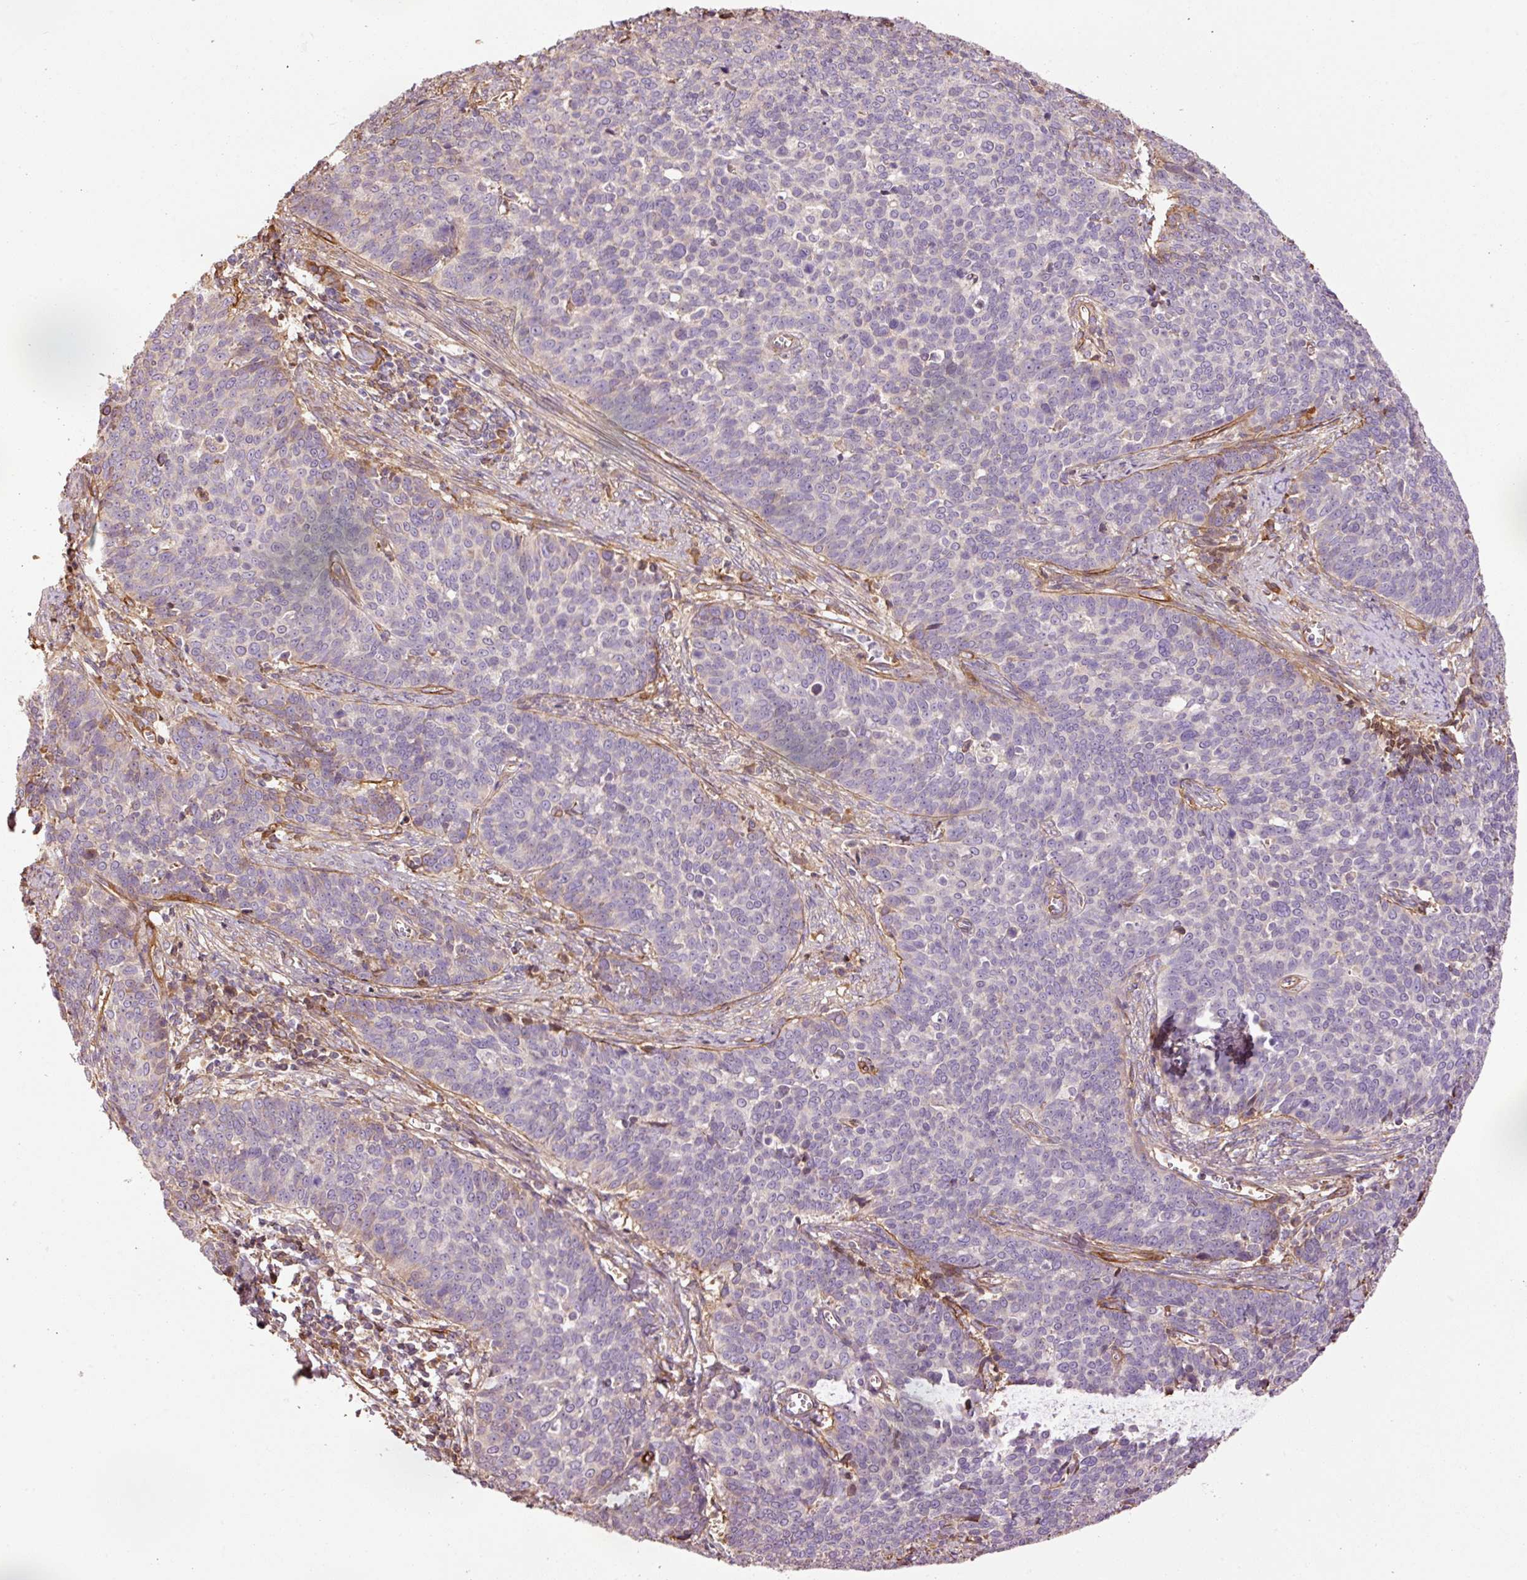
{"staining": {"intensity": "negative", "quantity": "none", "location": "none"}, "tissue": "cervical cancer", "cell_type": "Tumor cells", "image_type": "cancer", "snomed": [{"axis": "morphology", "description": "Squamous cell carcinoma, NOS"}, {"axis": "topography", "description": "Cervix"}], "caption": "Tumor cells are negative for protein expression in human squamous cell carcinoma (cervical).", "gene": "NID2", "patient": {"sex": "female", "age": 39}}